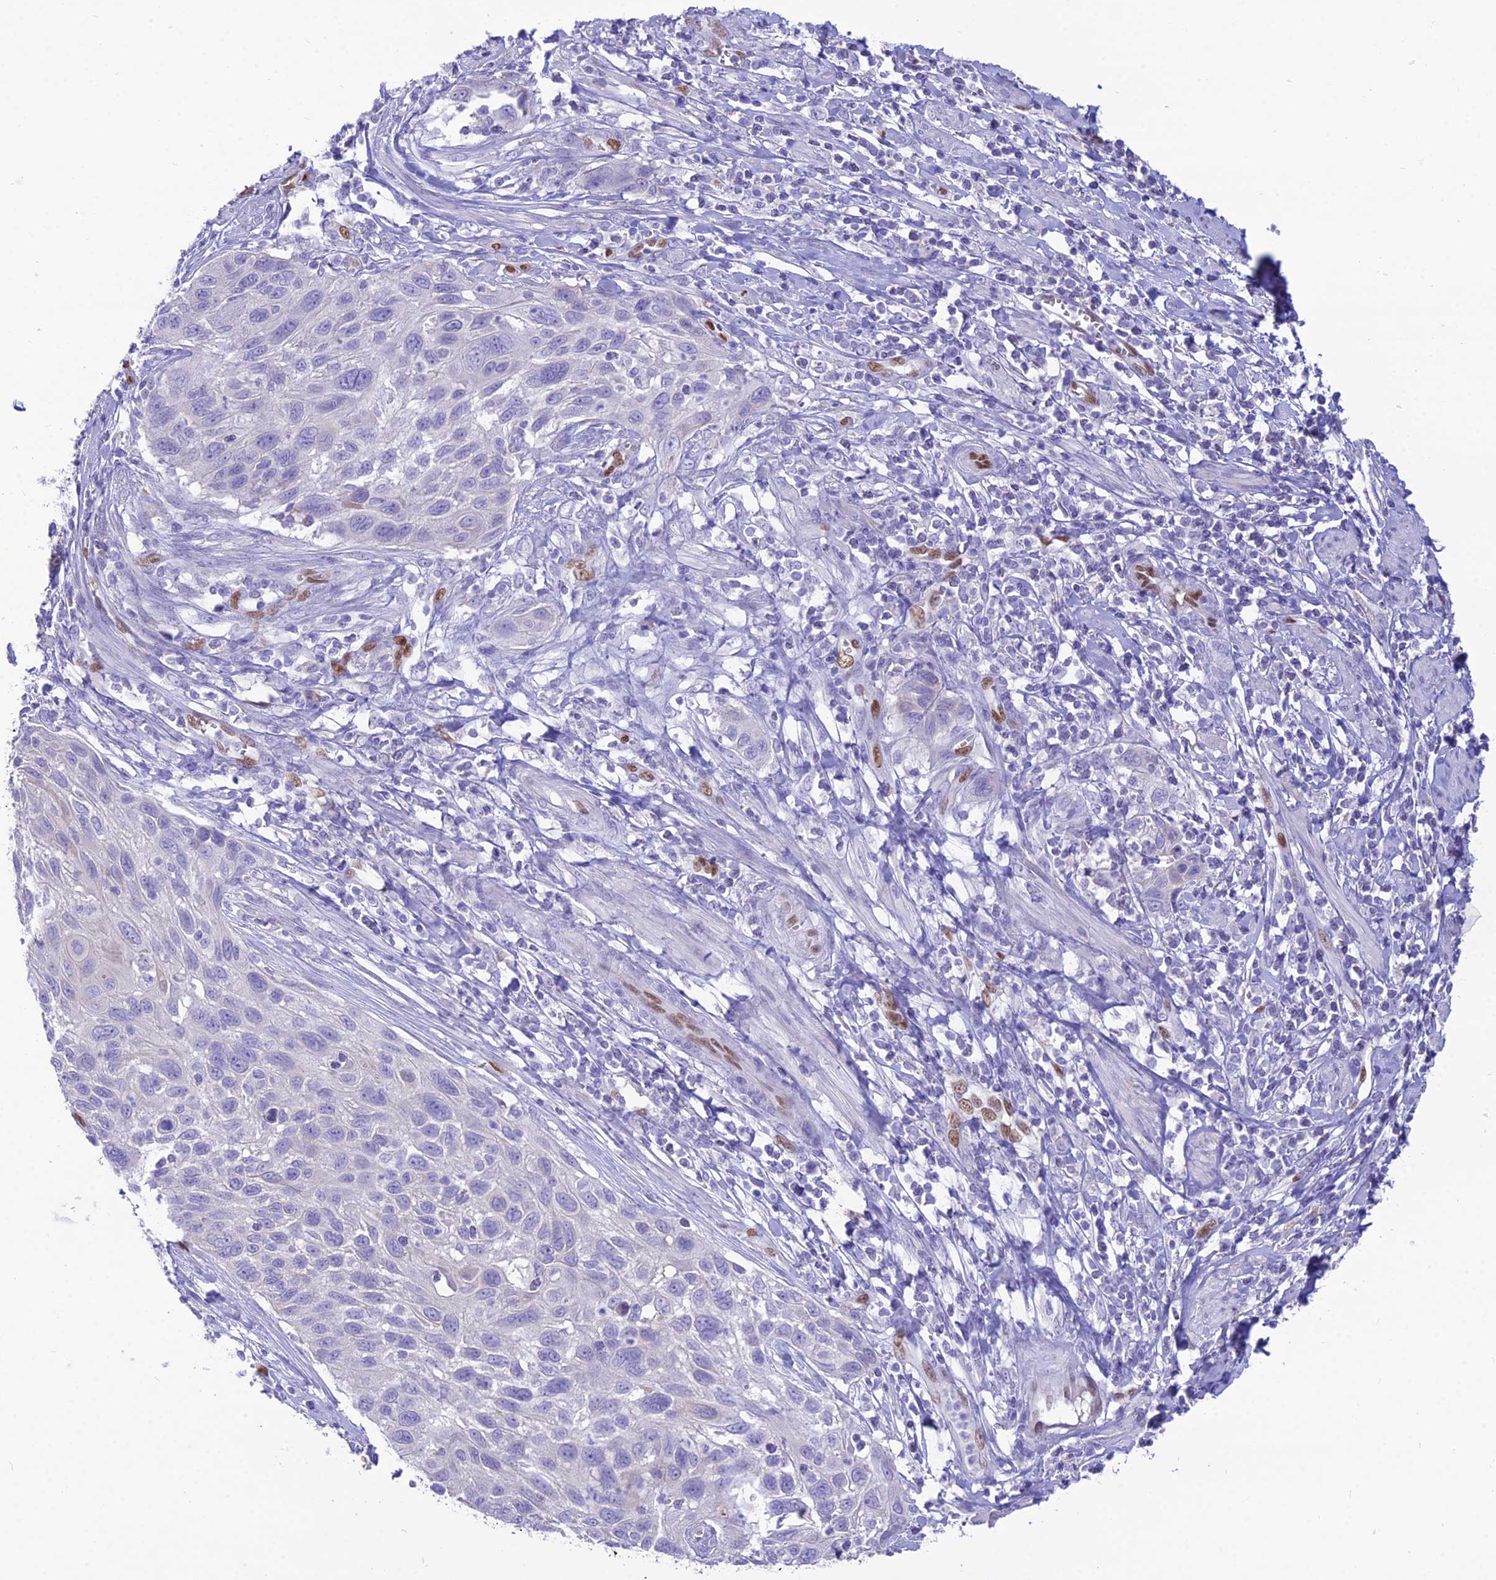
{"staining": {"intensity": "negative", "quantity": "none", "location": "none"}, "tissue": "cervical cancer", "cell_type": "Tumor cells", "image_type": "cancer", "snomed": [{"axis": "morphology", "description": "Squamous cell carcinoma, NOS"}, {"axis": "topography", "description": "Cervix"}], "caption": "Tumor cells are negative for protein expression in human cervical cancer.", "gene": "NOVA2", "patient": {"sex": "female", "age": 70}}